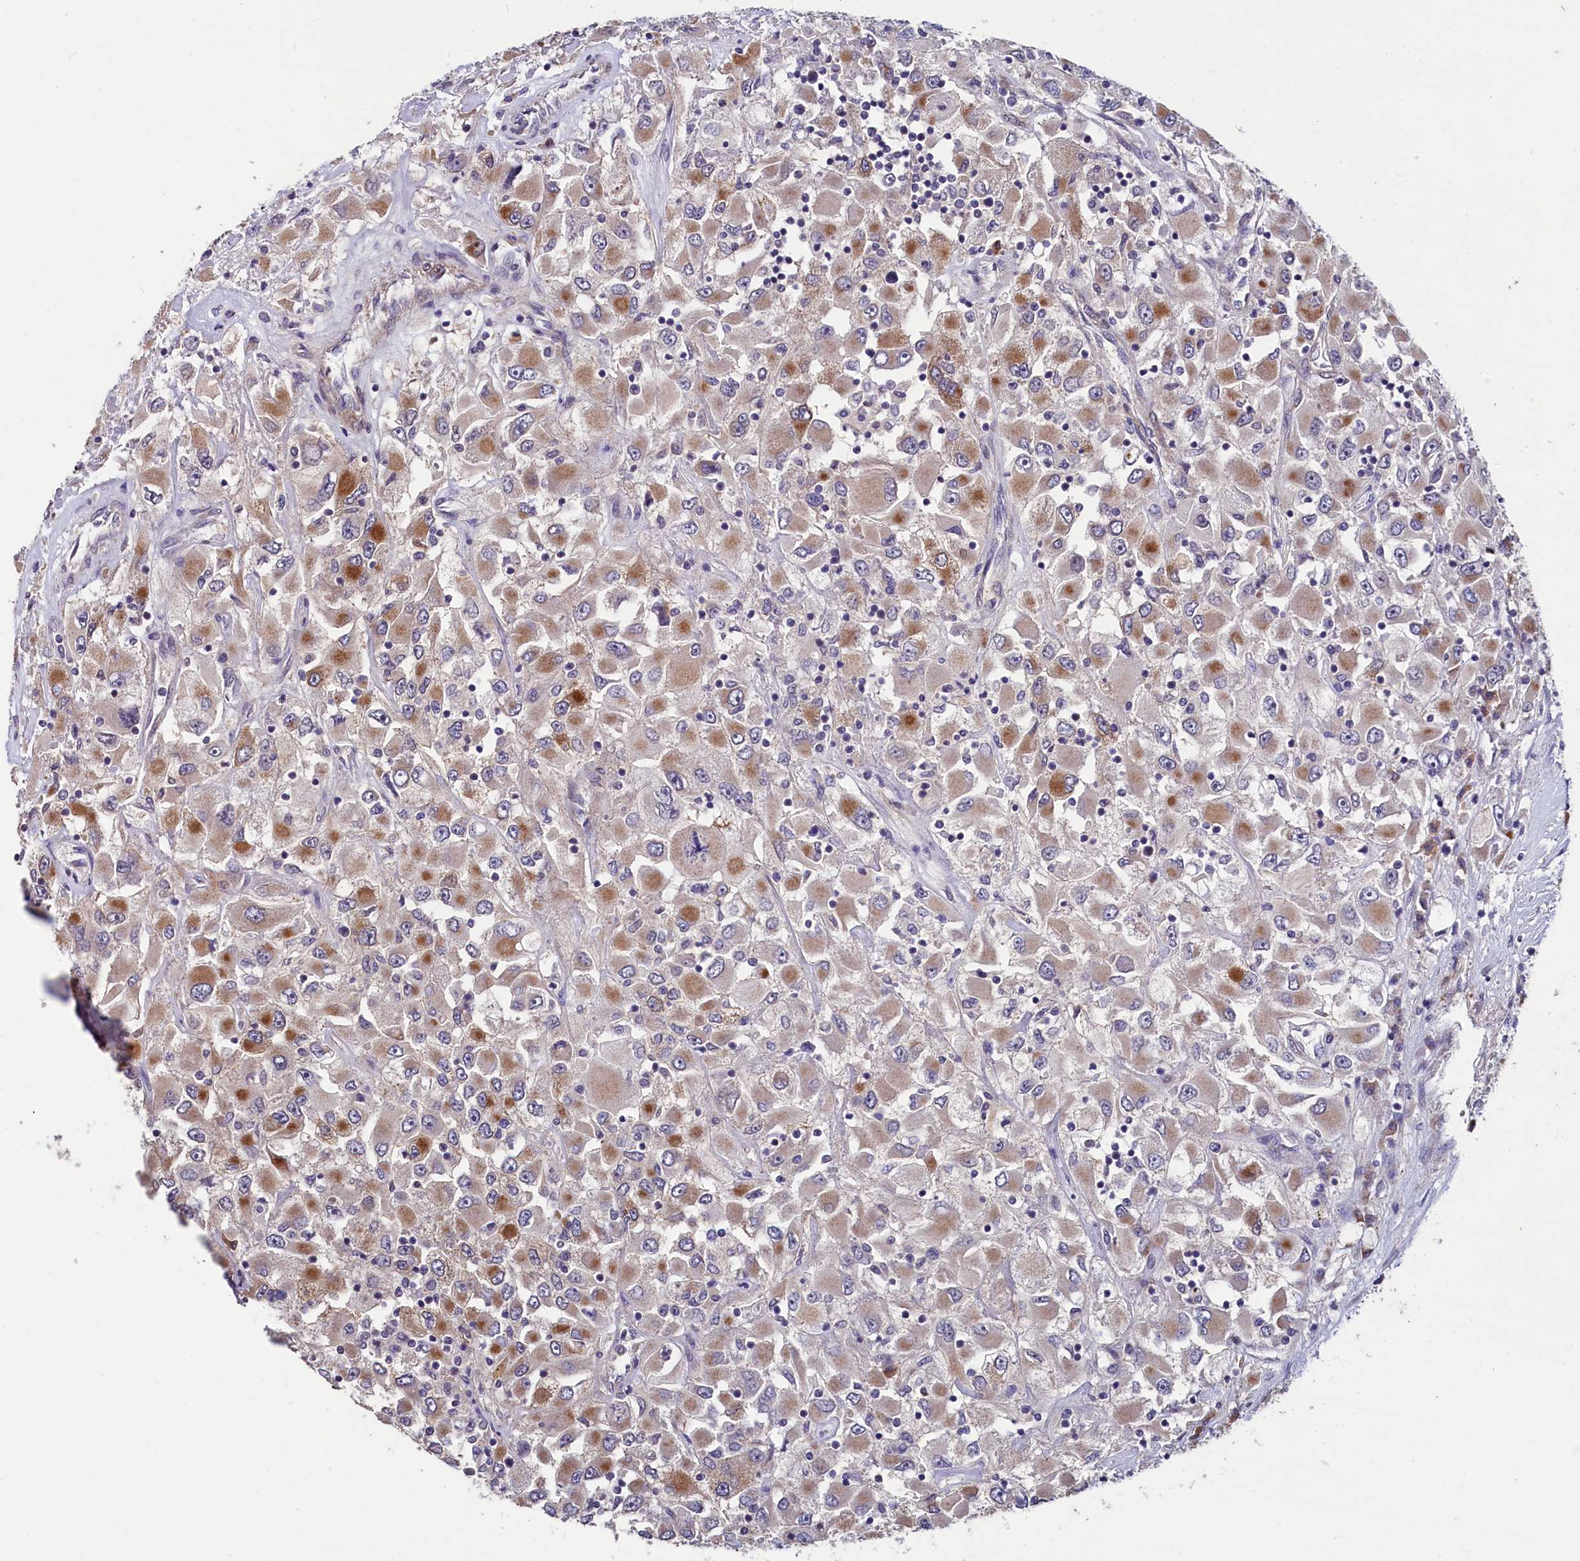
{"staining": {"intensity": "moderate", "quantity": ">75%", "location": "cytoplasmic/membranous"}, "tissue": "renal cancer", "cell_type": "Tumor cells", "image_type": "cancer", "snomed": [{"axis": "morphology", "description": "Adenocarcinoma, NOS"}, {"axis": "topography", "description": "Kidney"}], "caption": "High-power microscopy captured an IHC histopathology image of adenocarcinoma (renal), revealing moderate cytoplasmic/membranous positivity in about >75% of tumor cells. The staining is performed using DAB (3,3'-diaminobenzidine) brown chromogen to label protein expression. The nuclei are counter-stained blue using hematoxylin.", "gene": "SLC39A6", "patient": {"sex": "female", "age": 52}}